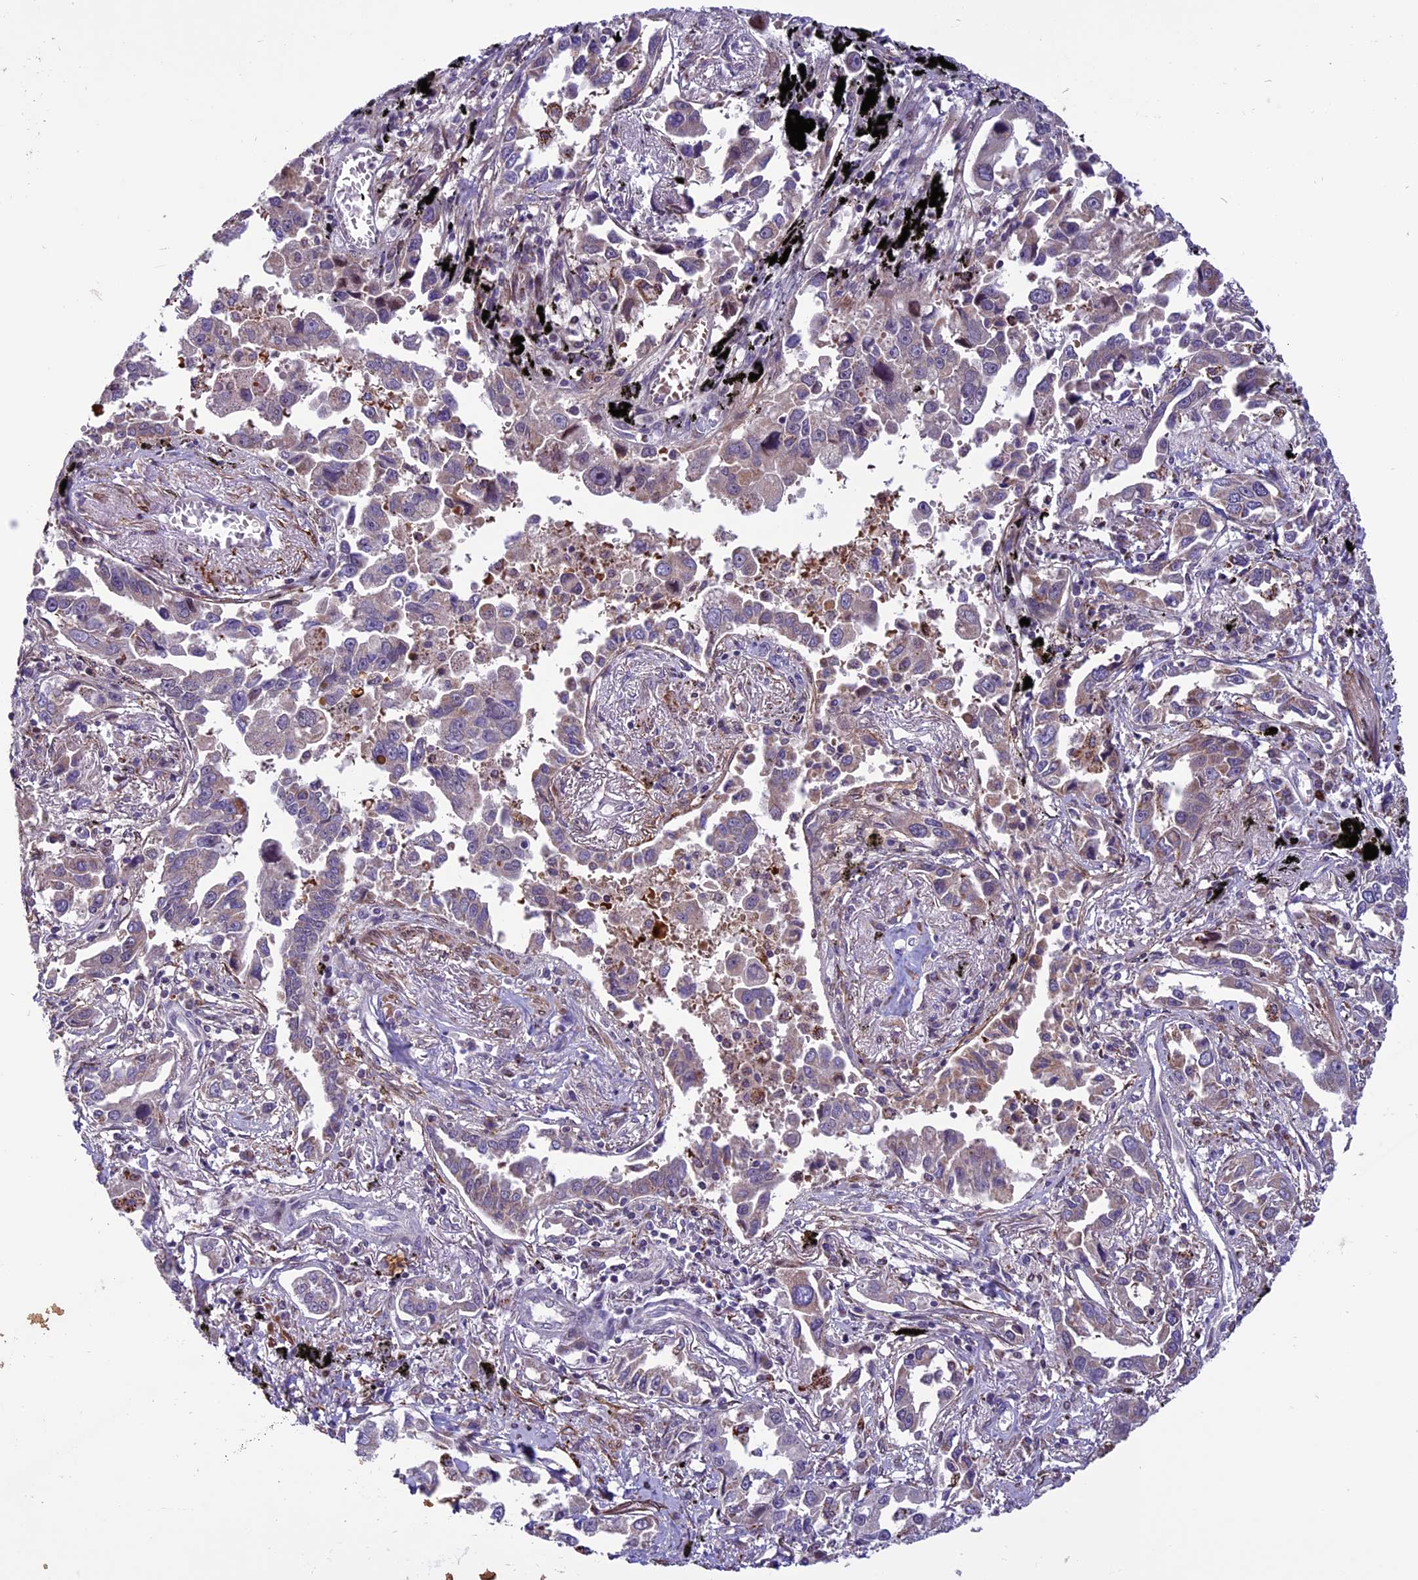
{"staining": {"intensity": "weak", "quantity": "25%-75%", "location": "cytoplasmic/membranous"}, "tissue": "lung cancer", "cell_type": "Tumor cells", "image_type": "cancer", "snomed": [{"axis": "morphology", "description": "Adenocarcinoma, NOS"}, {"axis": "topography", "description": "Lung"}], "caption": "An IHC image of tumor tissue is shown. Protein staining in brown shows weak cytoplasmic/membranous positivity in lung cancer within tumor cells.", "gene": "MIEF2", "patient": {"sex": "male", "age": 67}}